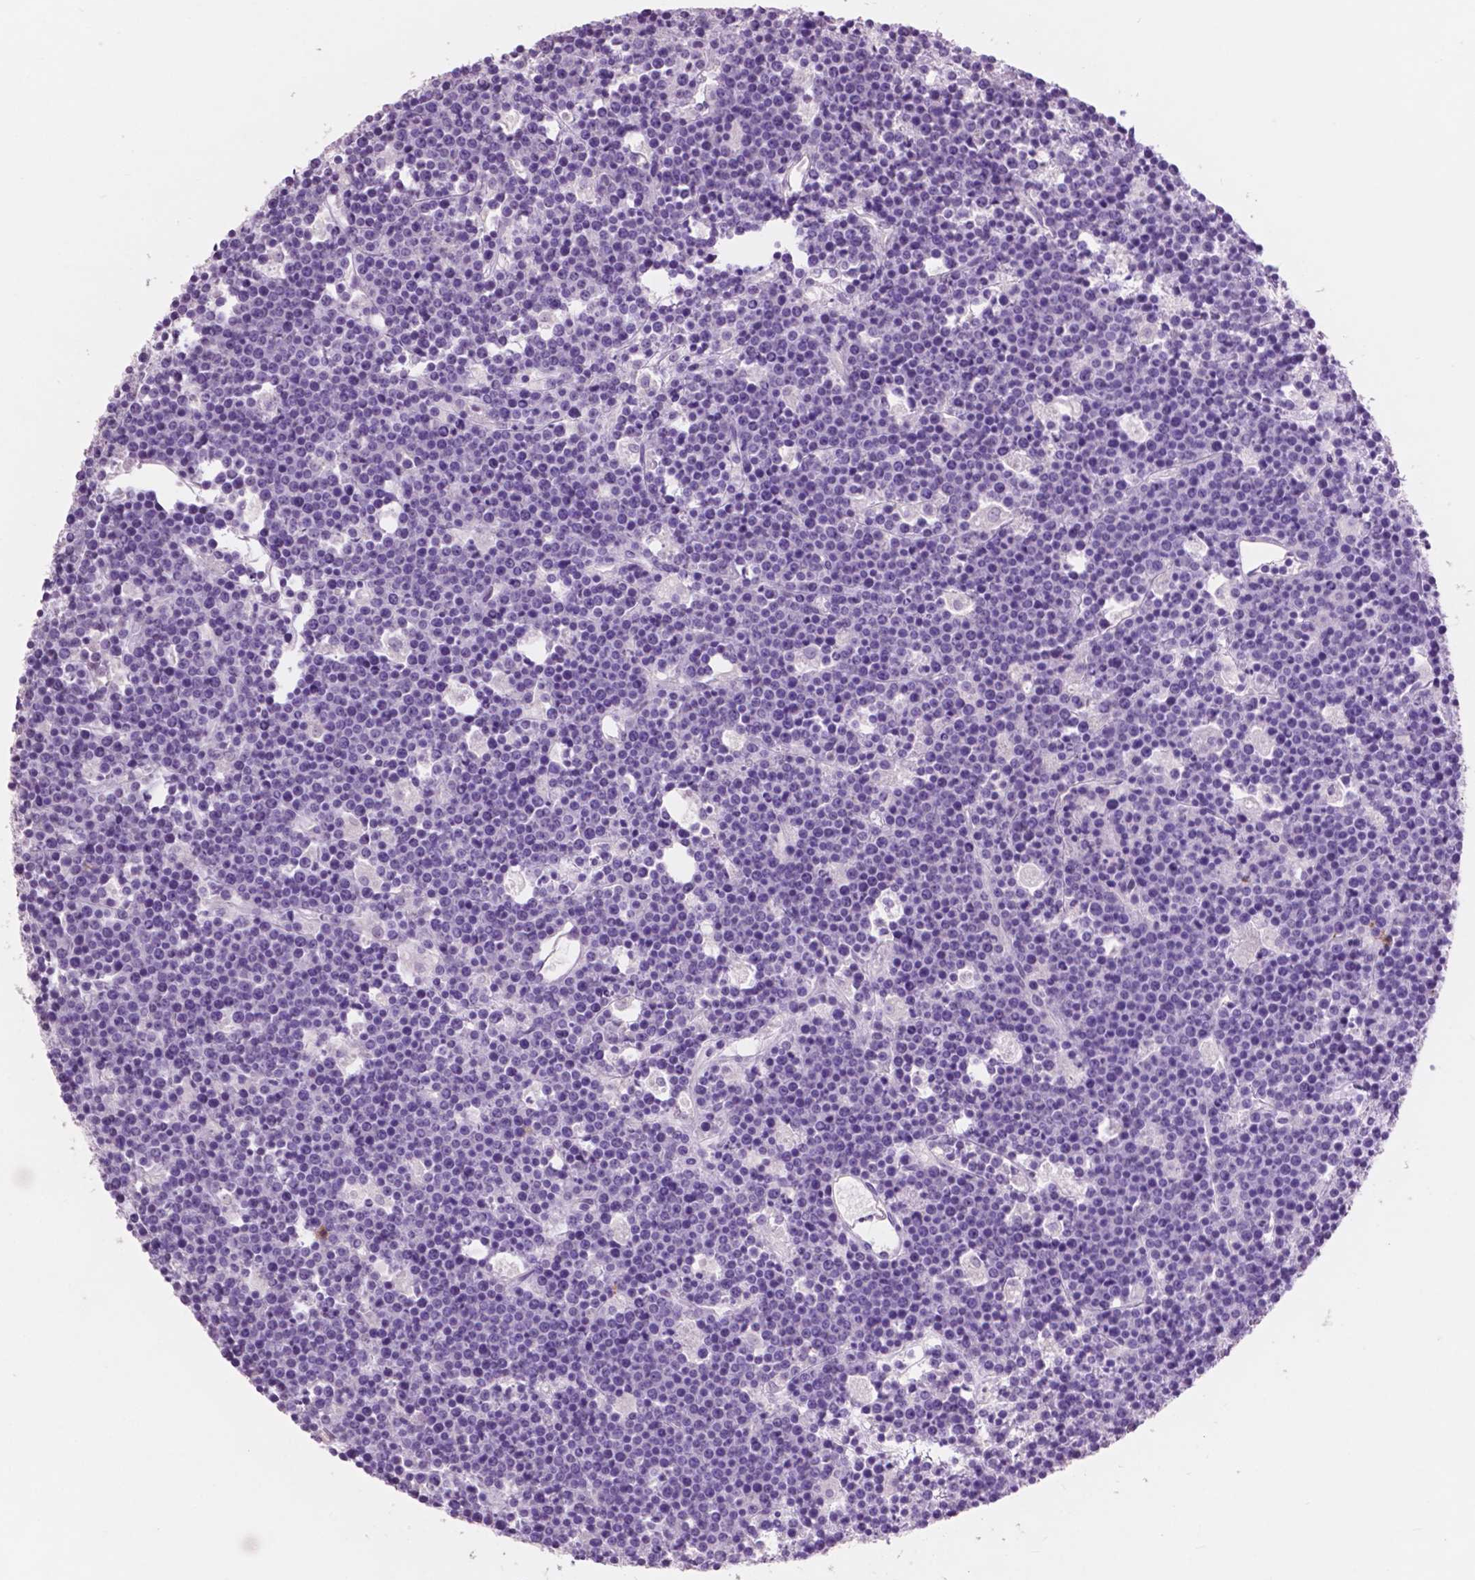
{"staining": {"intensity": "negative", "quantity": "none", "location": "none"}, "tissue": "lymphoma", "cell_type": "Tumor cells", "image_type": "cancer", "snomed": [{"axis": "morphology", "description": "Malignant lymphoma, non-Hodgkin's type, High grade"}, {"axis": "topography", "description": "Ovary"}], "caption": "Histopathology image shows no protein expression in tumor cells of high-grade malignant lymphoma, non-Hodgkin's type tissue.", "gene": "IDO1", "patient": {"sex": "female", "age": 56}}